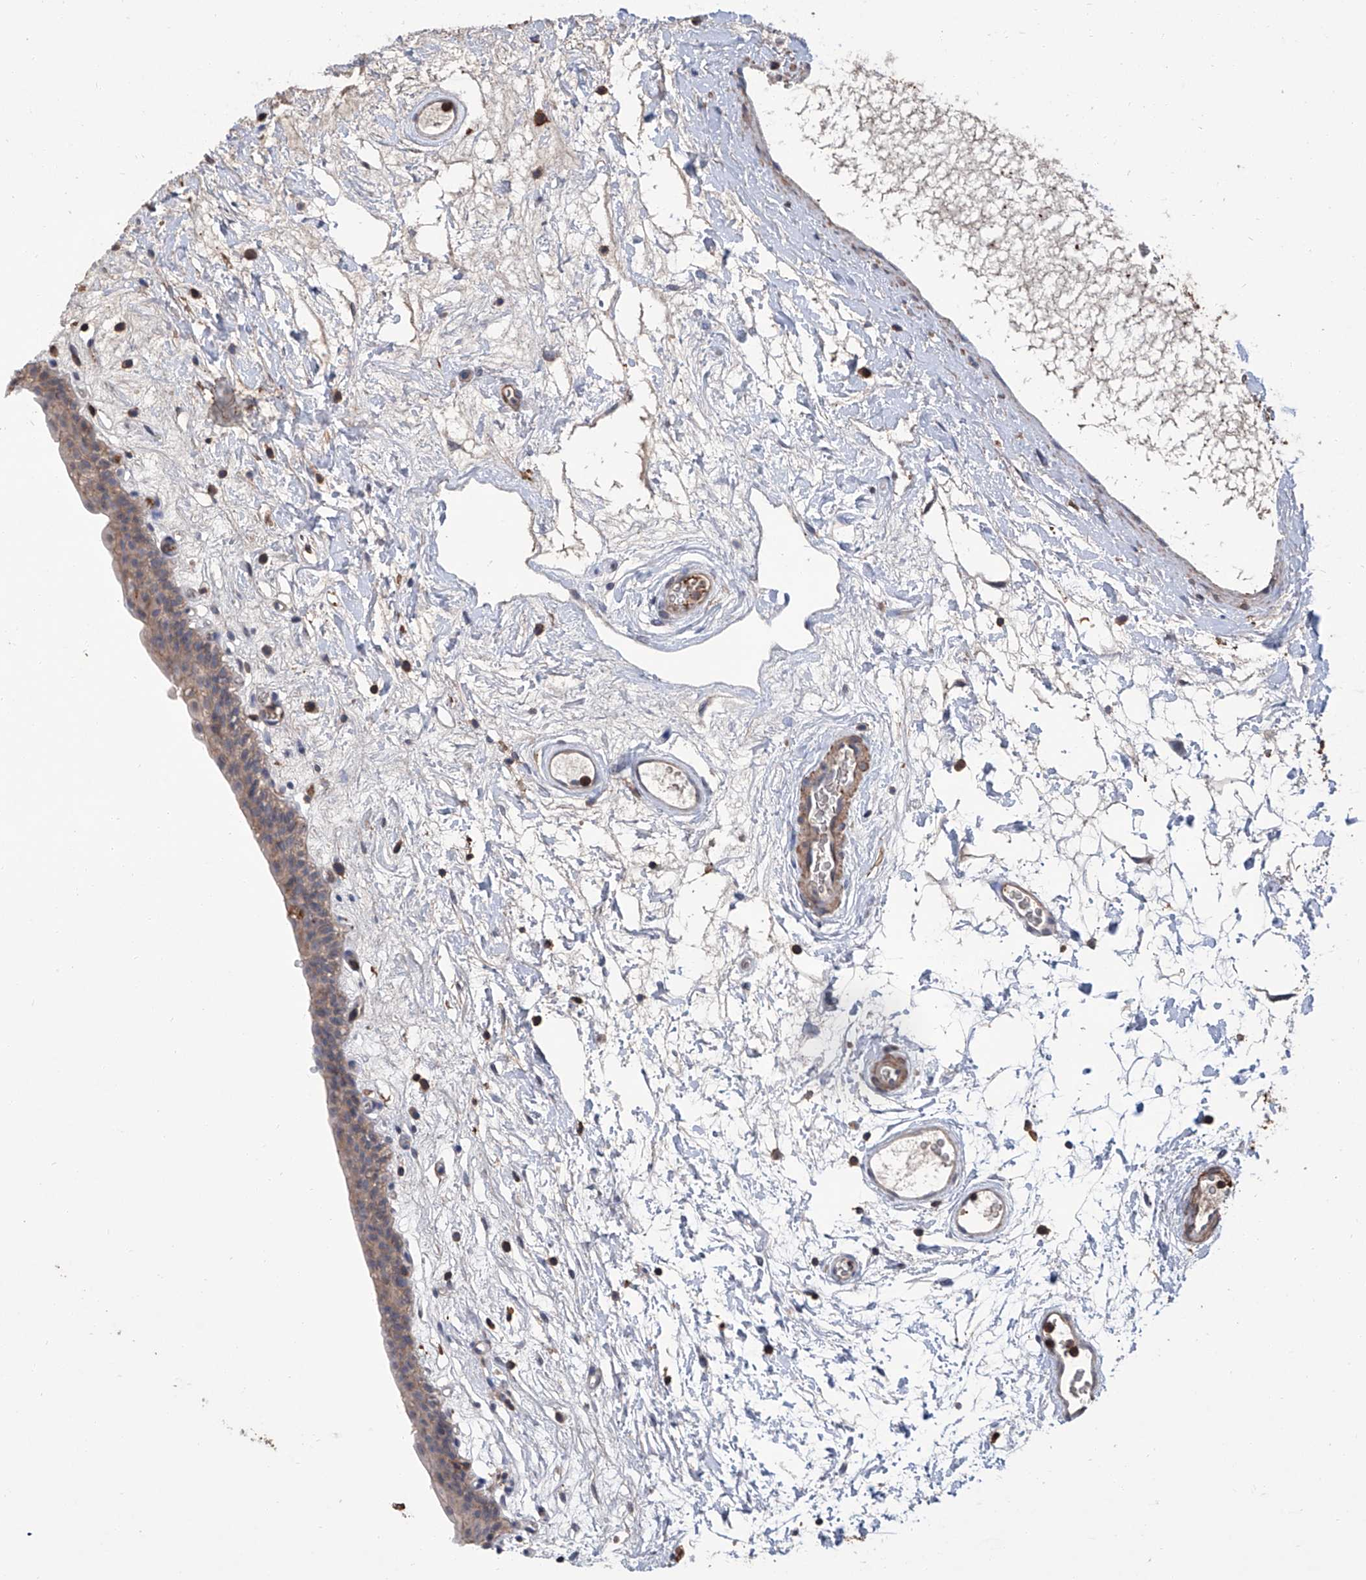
{"staining": {"intensity": "weak", "quantity": ">75%", "location": "cytoplasmic/membranous"}, "tissue": "urinary bladder", "cell_type": "Urothelial cells", "image_type": "normal", "snomed": [{"axis": "morphology", "description": "Normal tissue, NOS"}, {"axis": "topography", "description": "Urinary bladder"}], "caption": "IHC of normal human urinary bladder demonstrates low levels of weak cytoplasmic/membranous staining in about >75% of urothelial cells. (DAB (3,3'-diaminobenzidine) IHC, brown staining for protein, blue staining for nuclei).", "gene": "GPT", "patient": {"sex": "male", "age": 83}}